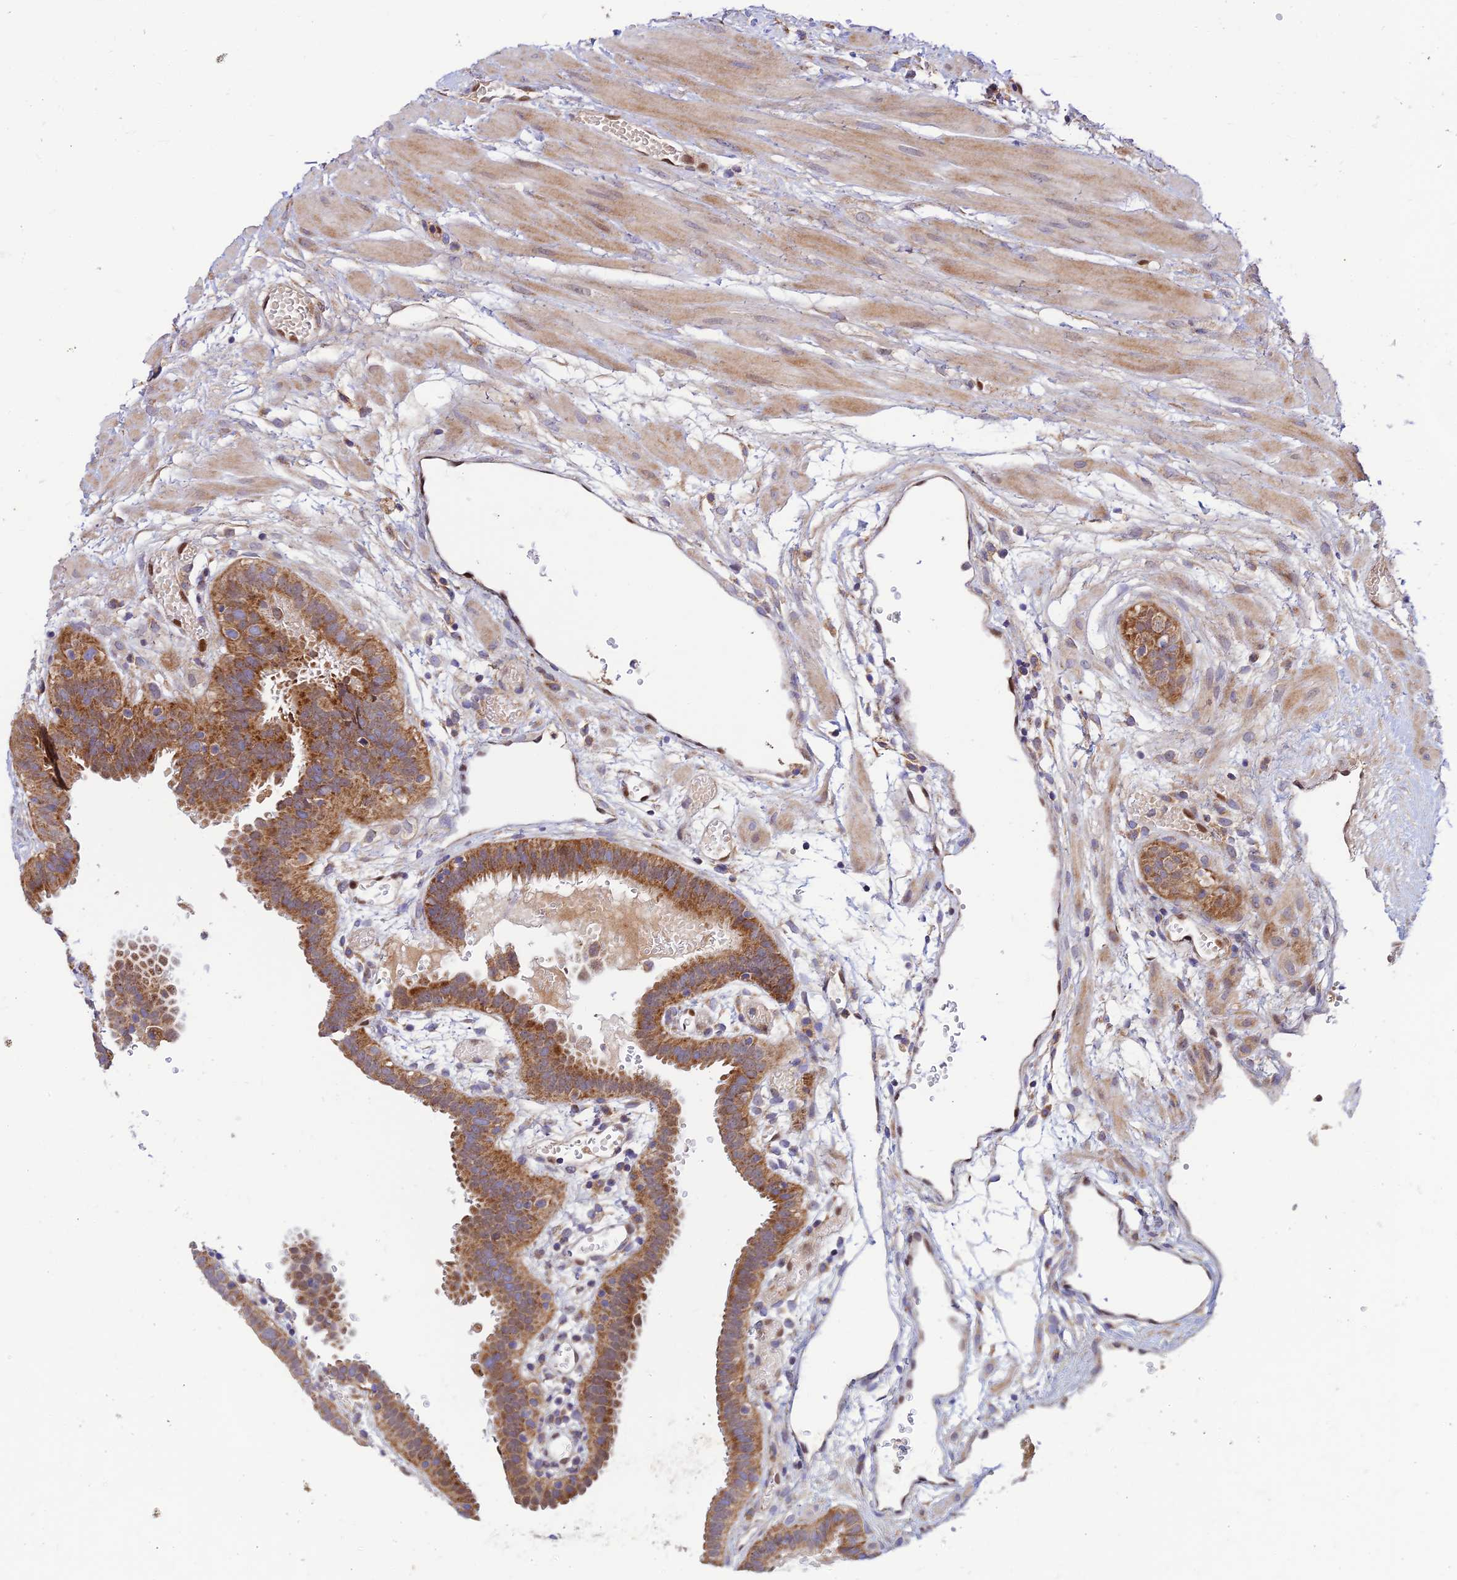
{"staining": {"intensity": "moderate", "quantity": ">75%", "location": "cytoplasmic/membranous"}, "tissue": "fallopian tube", "cell_type": "Glandular cells", "image_type": "normal", "snomed": [{"axis": "morphology", "description": "Normal tissue, NOS"}, {"axis": "topography", "description": "Fallopian tube"}], "caption": "A brown stain highlights moderate cytoplasmic/membranous expression of a protein in glandular cells of unremarkable fallopian tube.", "gene": "PODNL1", "patient": {"sex": "female", "age": 37}}